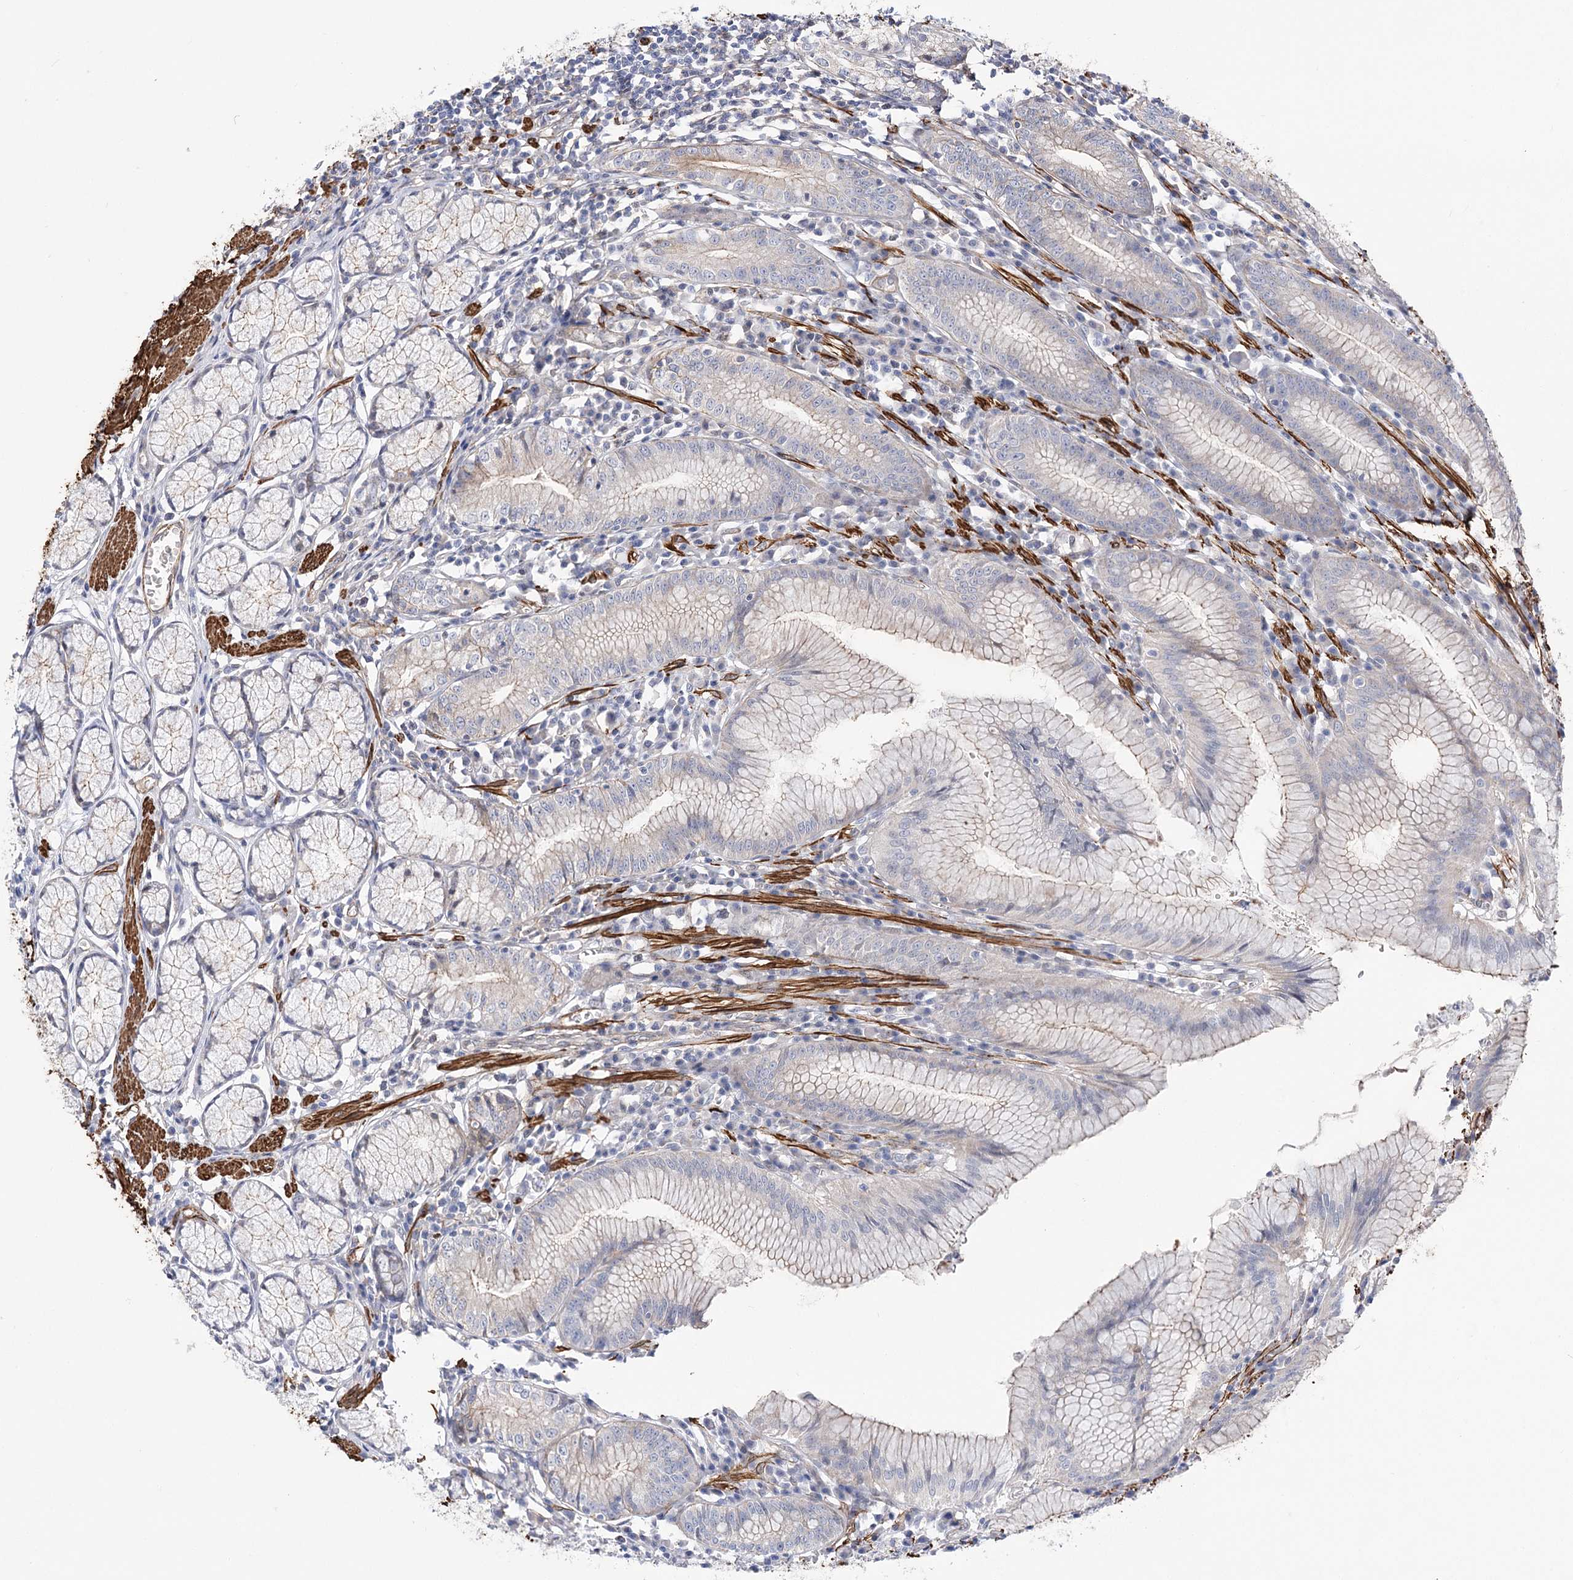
{"staining": {"intensity": "weak", "quantity": "<25%", "location": "cytoplasmic/membranous"}, "tissue": "stomach", "cell_type": "Glandular cells", "image_type": "normal", "snomed": [{"axis": "morphology", "description": "Normal tissue, NOS"}, {"axis": "topography", "description": "Stomach"}], "caption": "Glandular cells show no significant expression in normal stomach. The staining is performed using DAB (3,3'-diaminobenzidine) brown chromogen with nuclei counter-stained in using hematoxylin.", "gene": "WASHC3", "patient": {"sex": "male", "age": 55}}